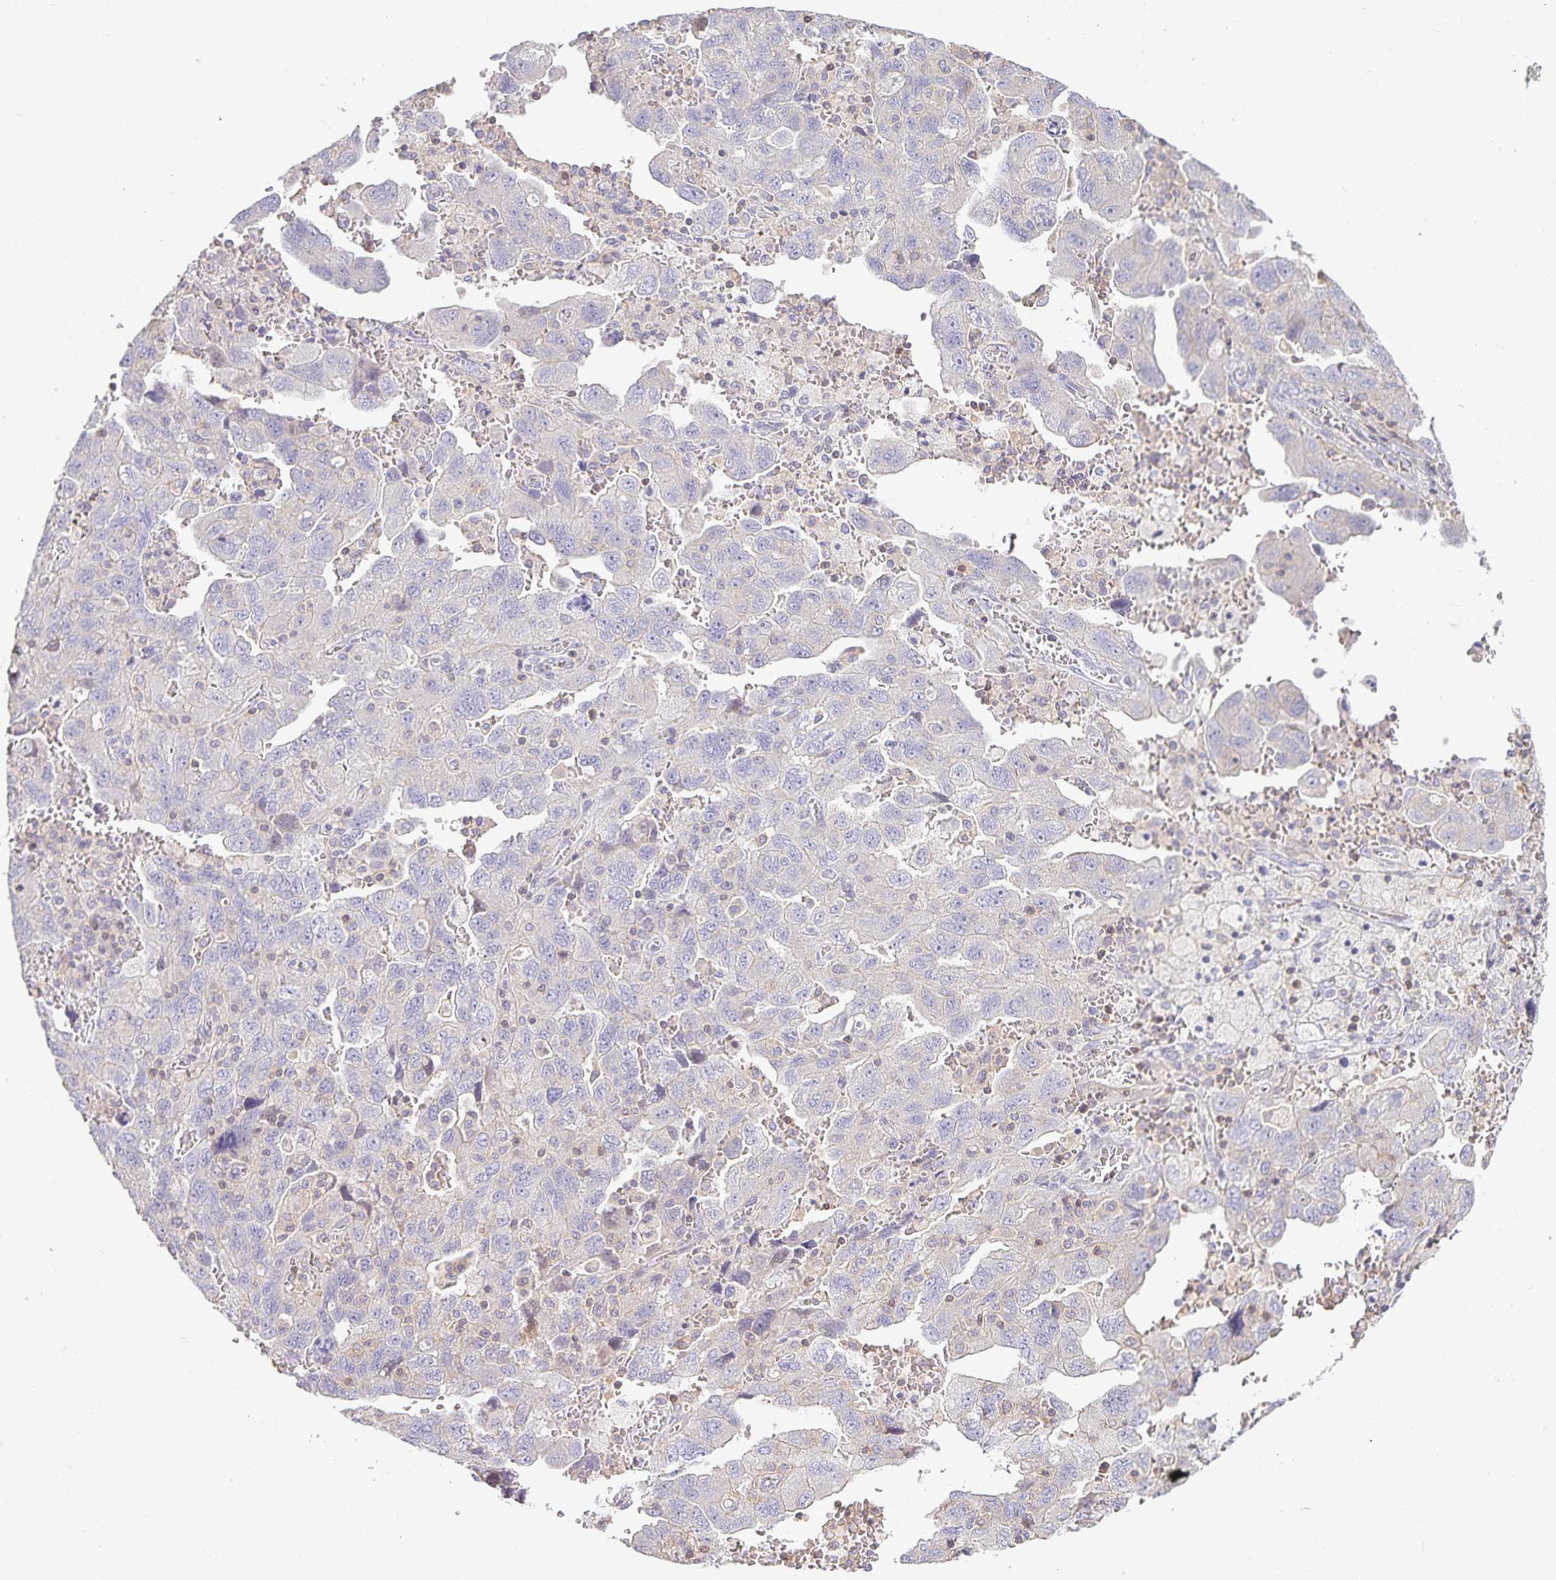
{"staining": {"intensity": "negative", "quantity": "none", "location": "none"}, "tissue": "ovarian cancer", "cell_type": "Tumor cells", "image_type": "cancer", "snomed": [{"axis": "morphology", "description": "Carcinoma, NOS"}, {"axis": "morphology", "description": "Cystadenocarcinoma, serous, NOS"}, {"axis": "topography", "description": "Ovary"}], "caption": "Tumor cells are negative for brown protein staining in ovarian serous cystadenocarcinoma.", "gene": "GATA3", "patient": {"sex": "female", "age": 69}}